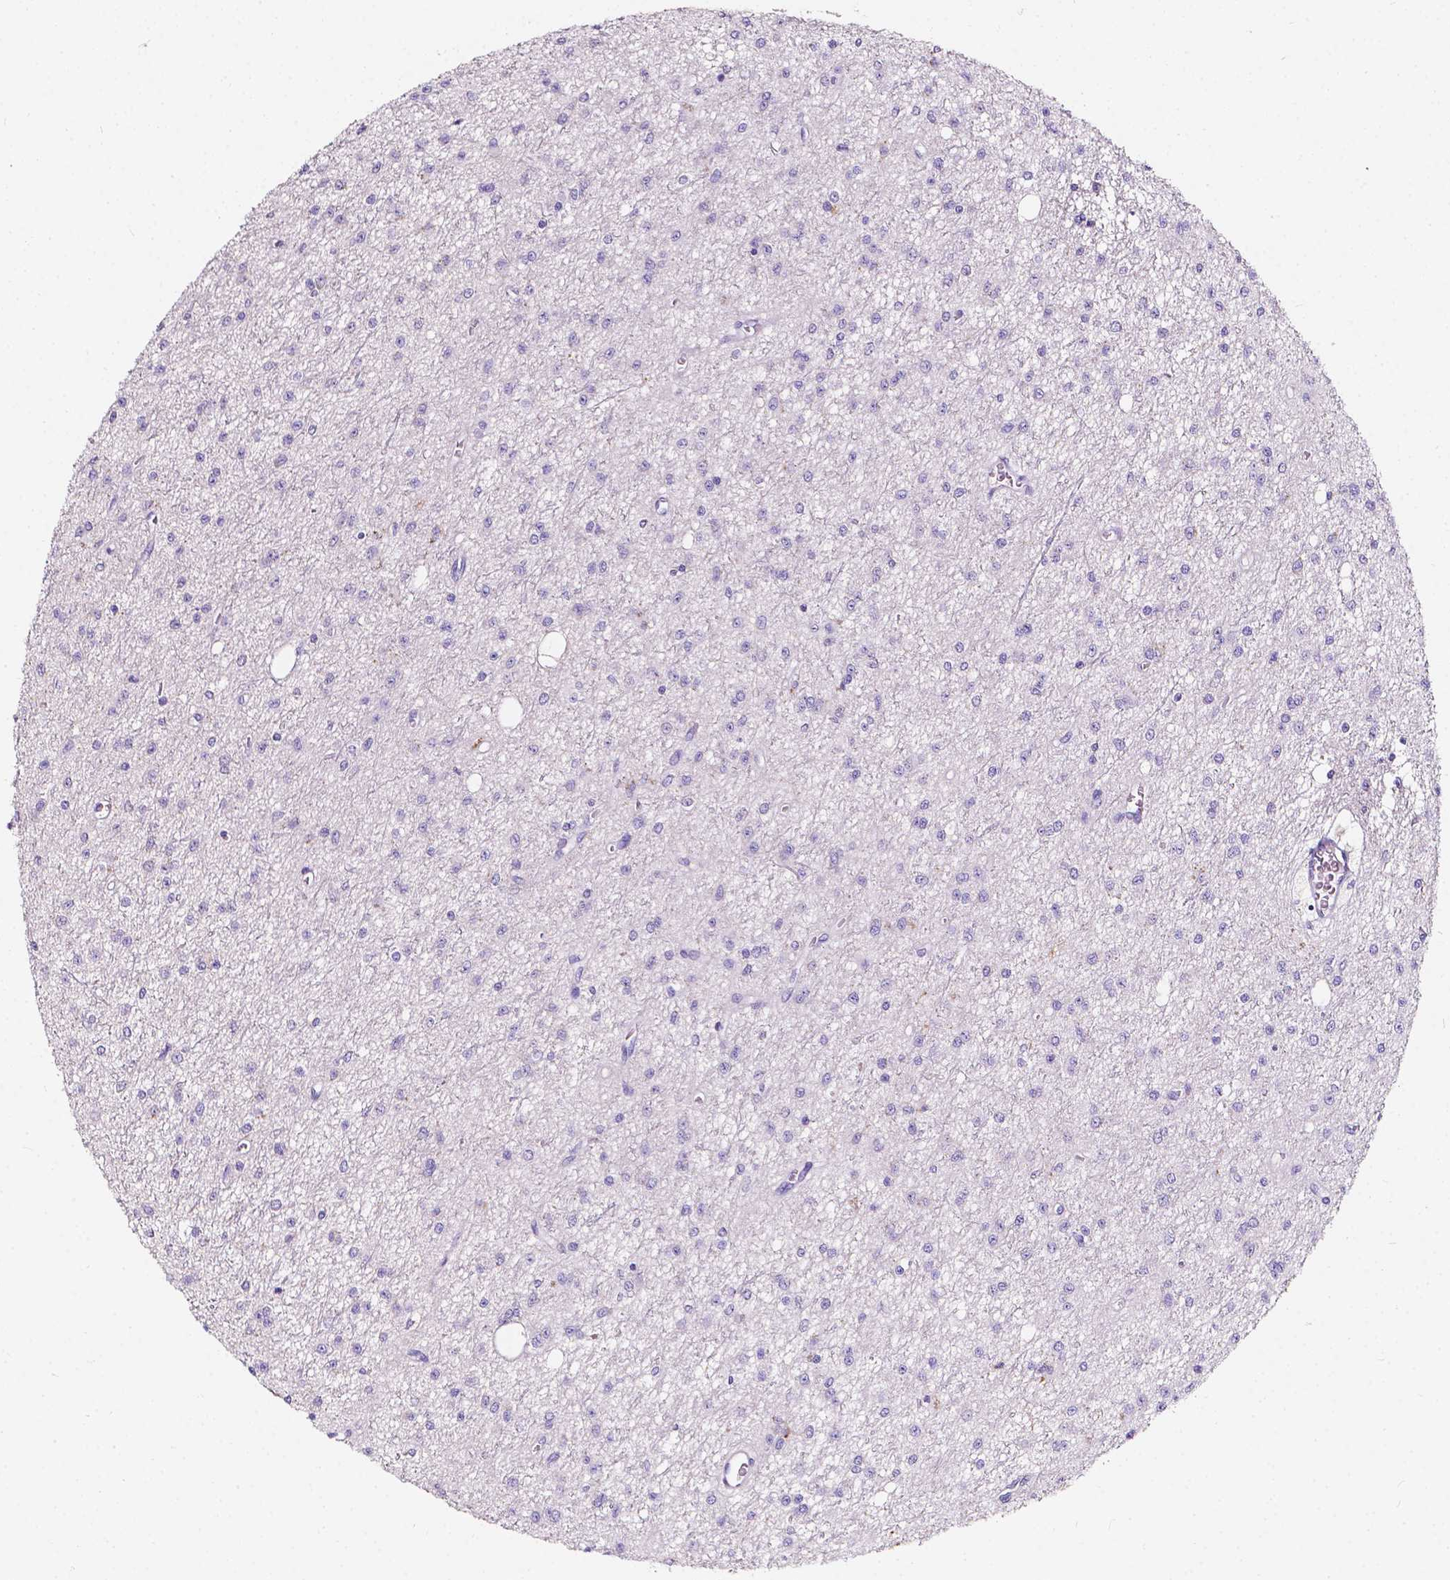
{"staining": {"intensity": "negative", "quantity": "none", "location": "none"}, "tissue": "glioma", "cell_type": "Tumor cells", "image_type": "cancer", "snomed": [{"axis": "morphology", "description": "Glioma, malignant, Low grade"}, {"axis": "topography", "description": "Brain"}], "caption": "Human glioma stained for a protein using immunohistochemistry (IHC) exhibits no expression in tumor cells.", "gene": "CLSTN2", "patient": {"sex": "female", "age": 45}}